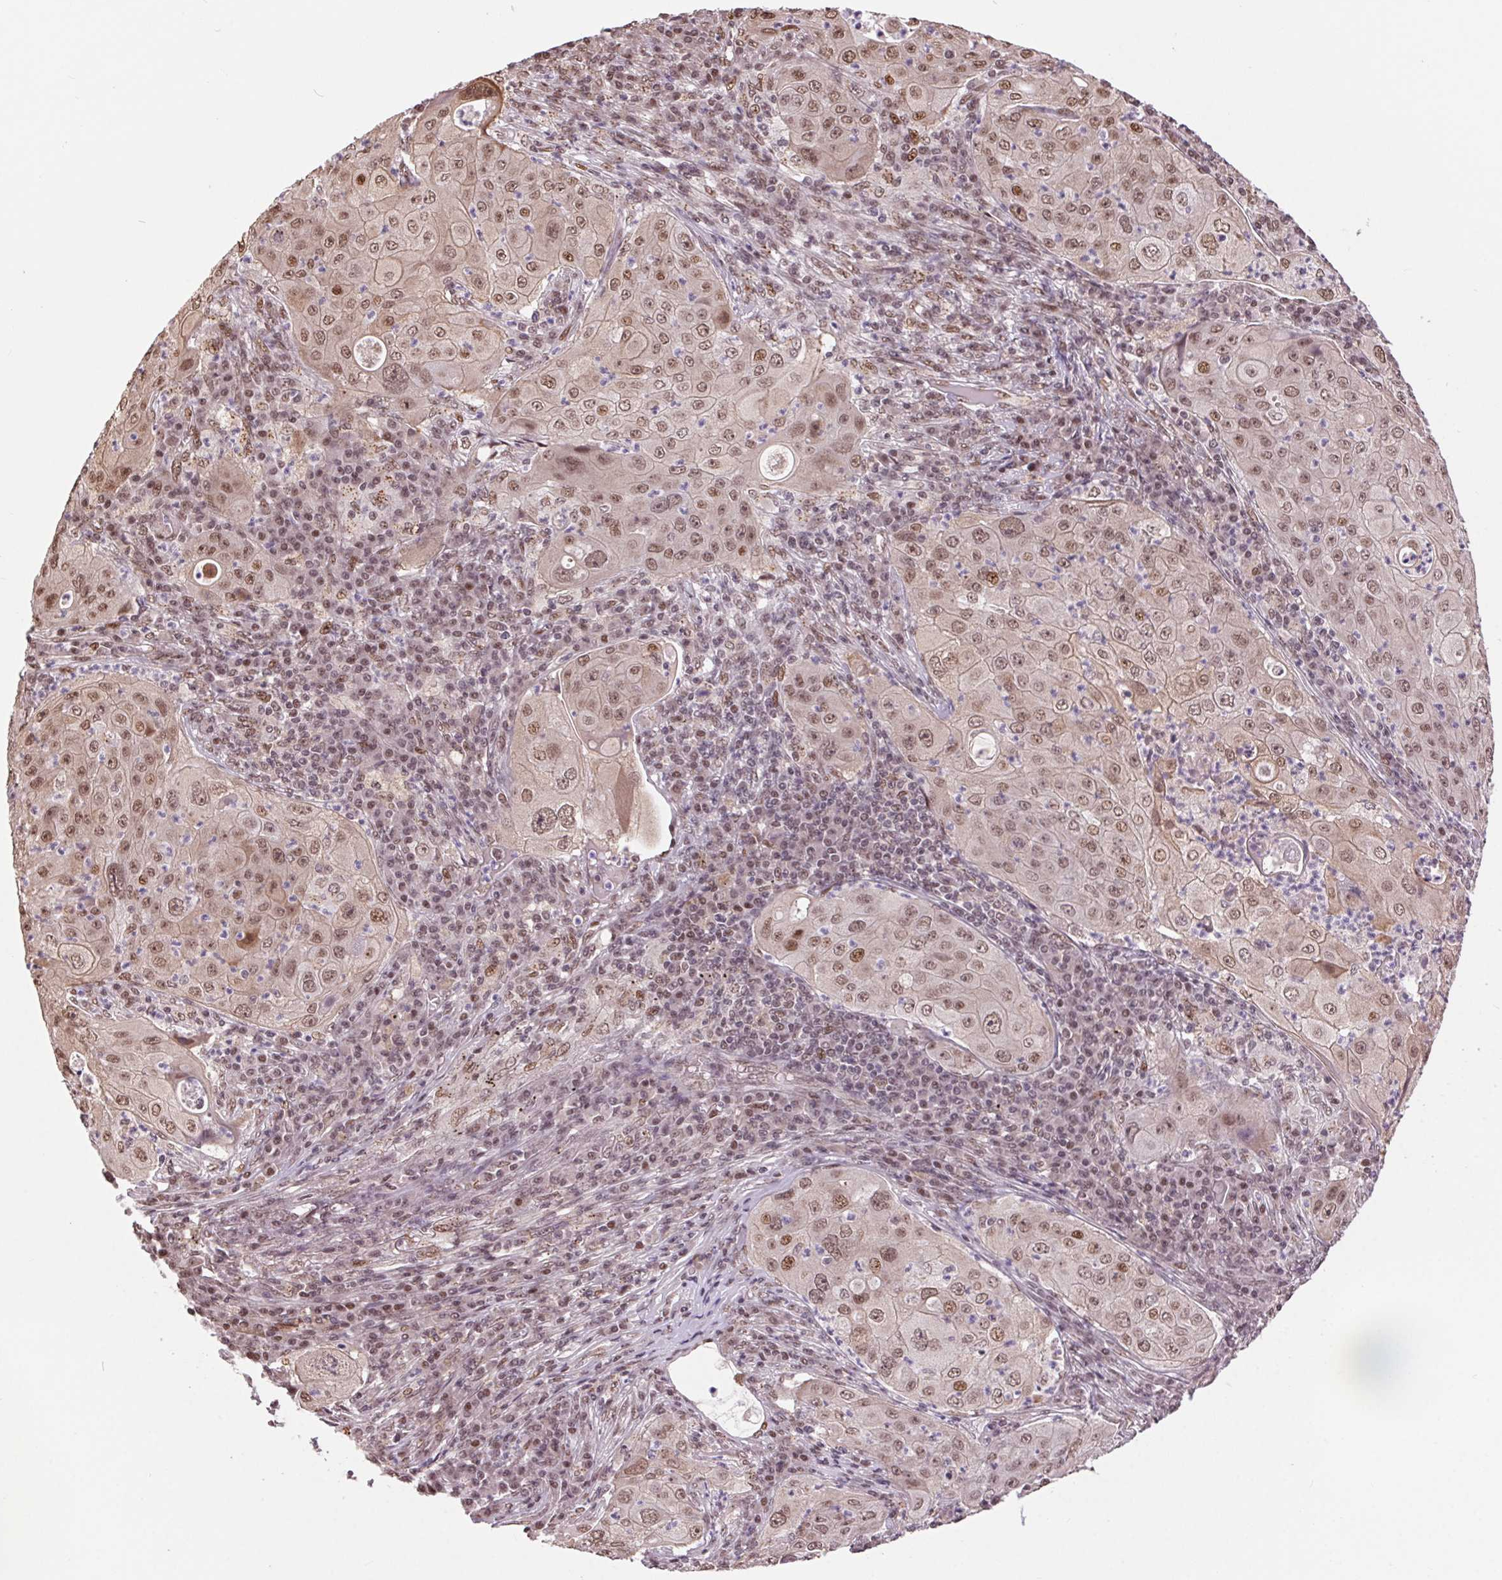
{"staining": {"intensity": "moderate", "quantity": ">75%", "location": "nuclear"}, "tissue": "lung cancer", "cell_type": "Tumor cells", "image_type": "cancer", "snomed": [{"axis": "morphology", "description": "Squamous cell carcinoma, NOS"}, {"axis": "topography", "description": "Lung"}], "caption": "Immunohistochemical staining of lung cancer (squamous cell carcinoma) demonstrates medium levels of moderate nuclear expression in approximately >75% of tumor cells.", "gene": "RAD23A", "patient": {"sex": "female", "age": 59}}